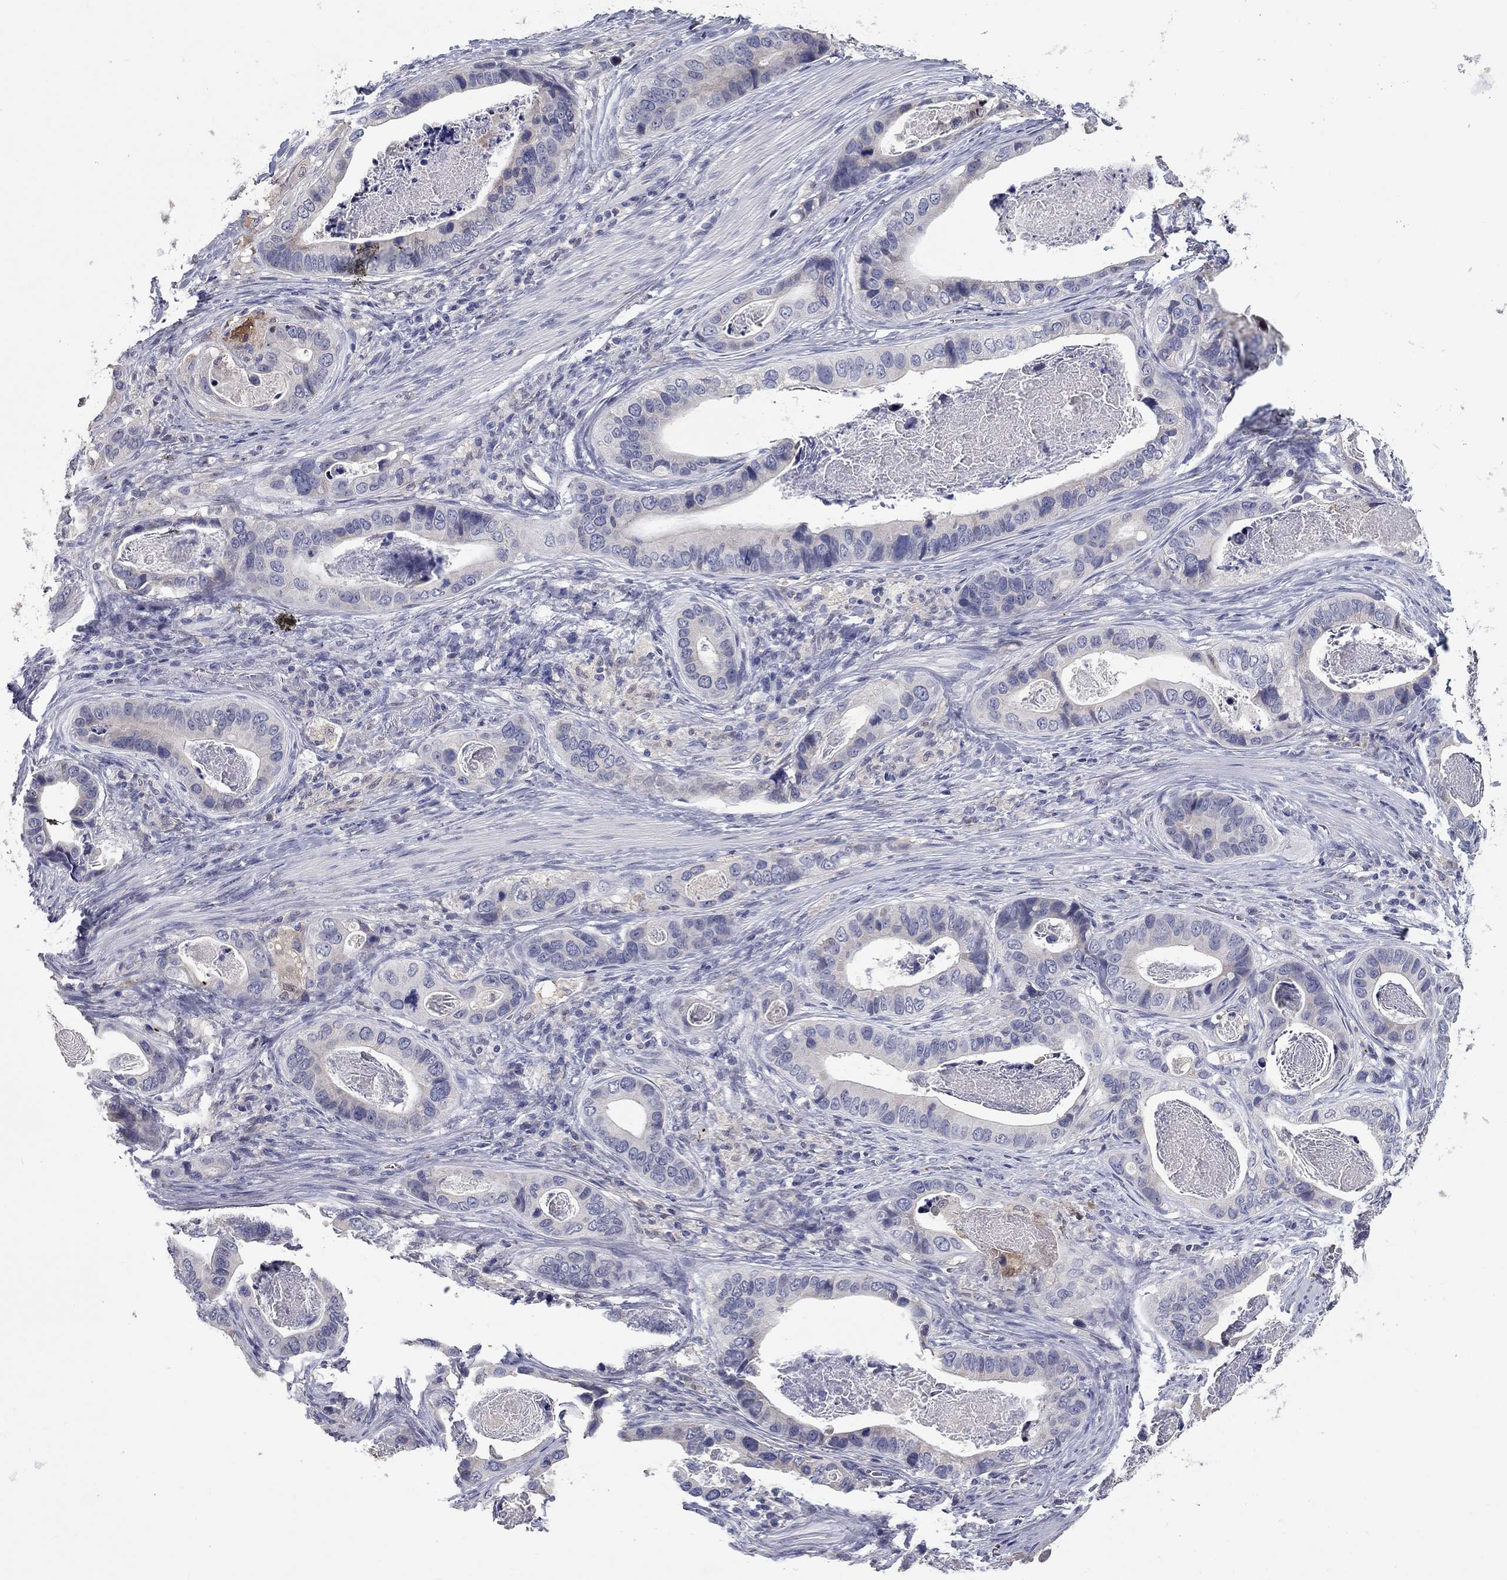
{"staining": {"intensity": "negative", "quantity": "none", "location": "none"}, "tissue": "stomach cancer", "cell_type": "Tumor cells", "image_type": "cancer", "snomed": [{"axis": "morphology", "description": "Adenocarcinoma, NOS"}, {"axis": "topography", "description": "Stomach"}], "caption": "IHC photomicrograph of neoplastic tissue: human stomach cancer (adenocarcinoma) stained with DAB demonstrates no significant protein staining in tumor cells.", "gene": "PLEK", "patient": {"sex": "male", "age": 84}}